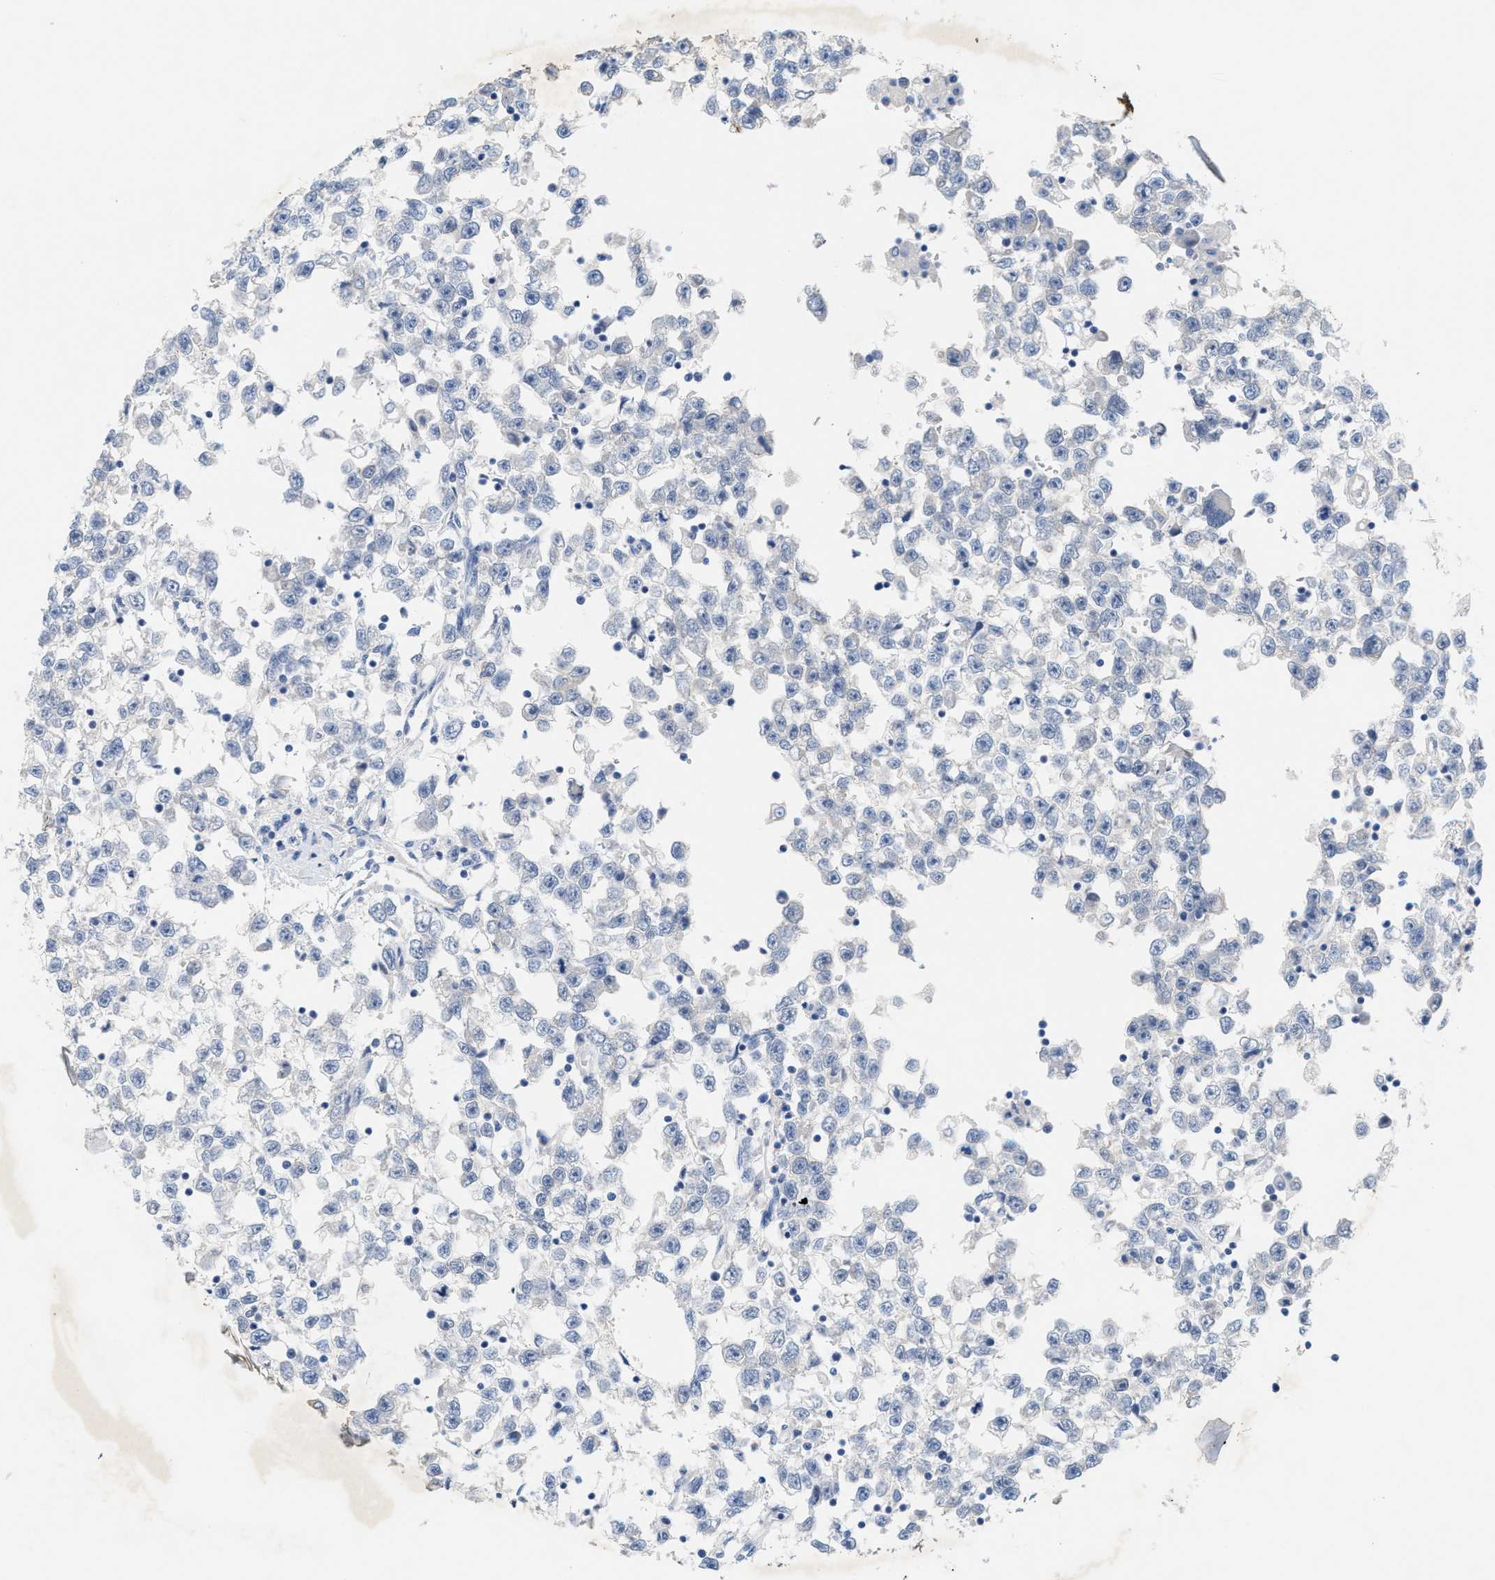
{"staining": {"intensity": "negative", "quantity": "none", "location": "none"}, "tissue": "testis cancer", "cell_type": "Tumor cells", "image_type": "cancer", "snomed": [{"axis": "morphology", "description": "Seminoma, NOS"}, {"axis": "morphology", "description": "Carcinoma, Embryonal, NOS"}, {"axis": "topography", "description": "Testis"}], "caption": "High power microscopy image of an immunohistochemistry (IHC) image of testis cancer, revealing no significant staining in tumor cells.", "gene": "CPA2", "patient": {"sex": "male", "age": 51}}